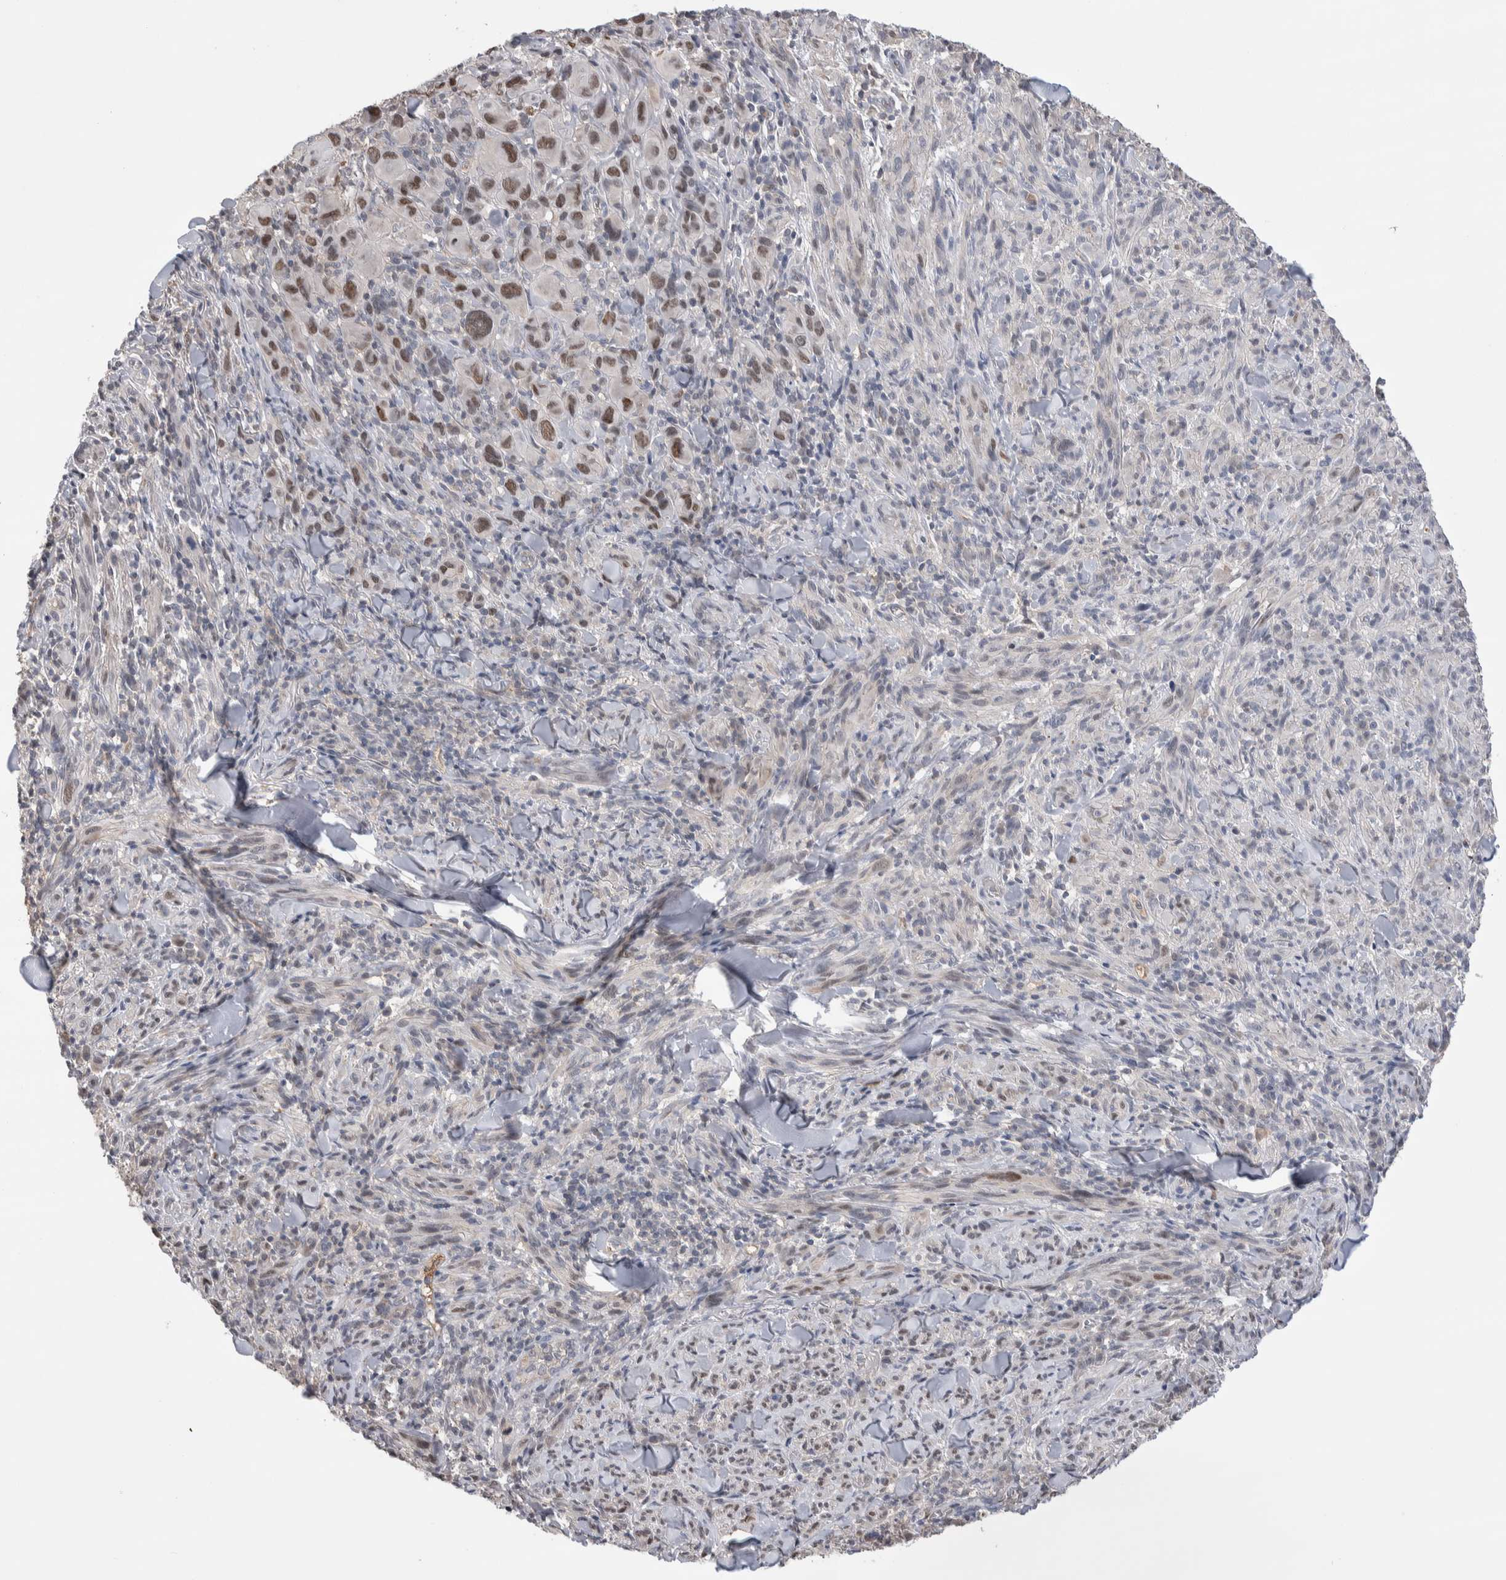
{"staining": {"intensity": "moderate", "quantity": ">75%", "location": "nuclear"}, "tissue": "melanoma", "cell_type": "Tumor cells", "image_type": "cancer", "snomed": [{"axis": "morphology", "description": "Malignant melanoma, NOS"}, {"axis": "topography", "description": "Skin of head"}], "caption": "DAB (3,3'-diaminobenzidine) immunohistochemical staining of human malignant melanoma demonstrates moderate nuclear protein positivity in approximately >75% of tumor cells.", "gene": "ZBTB49", "patient": {"sex": "male", "age": 96}}